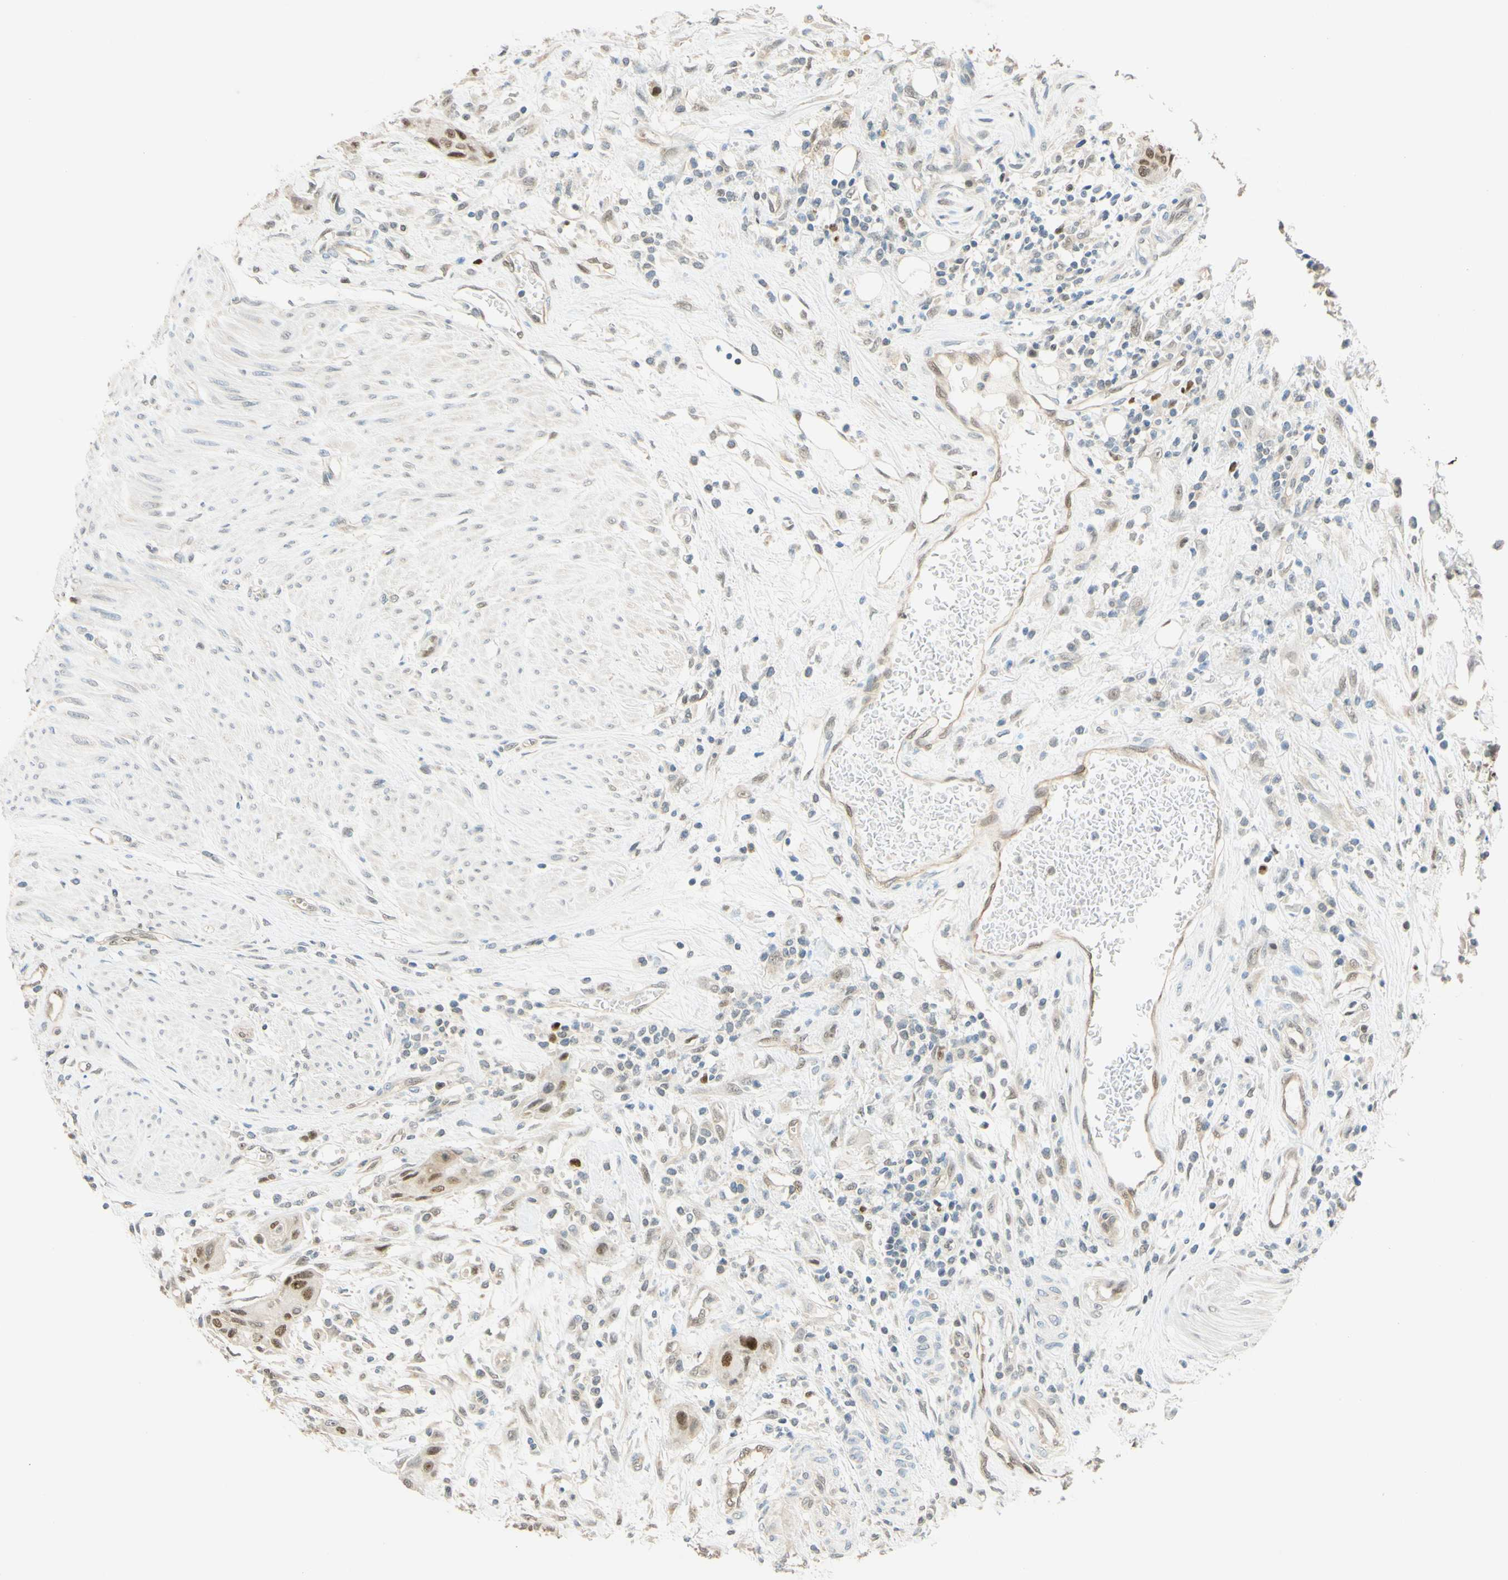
{"staining": {"intensity": "weak", "quantity": "25%-75%", "location": "nuclear"}, "tissue": "urothelial cancer", "cell_type": "Tumor cells", "image_type": "cancer", "snomed": [{"axis": "morphology", "description": "Urothelial carcinoma, High grade"}, {"axis": "topography", "description": "Urinary bladder"}], "caption": "Urothelial cancer was stained to show a protein in brown. There is low levels of weak nuclear staining in approximately 25%-75% of tumor cells.", "gene": "POLB", "patient": {"sex": "male", "age": 35}}